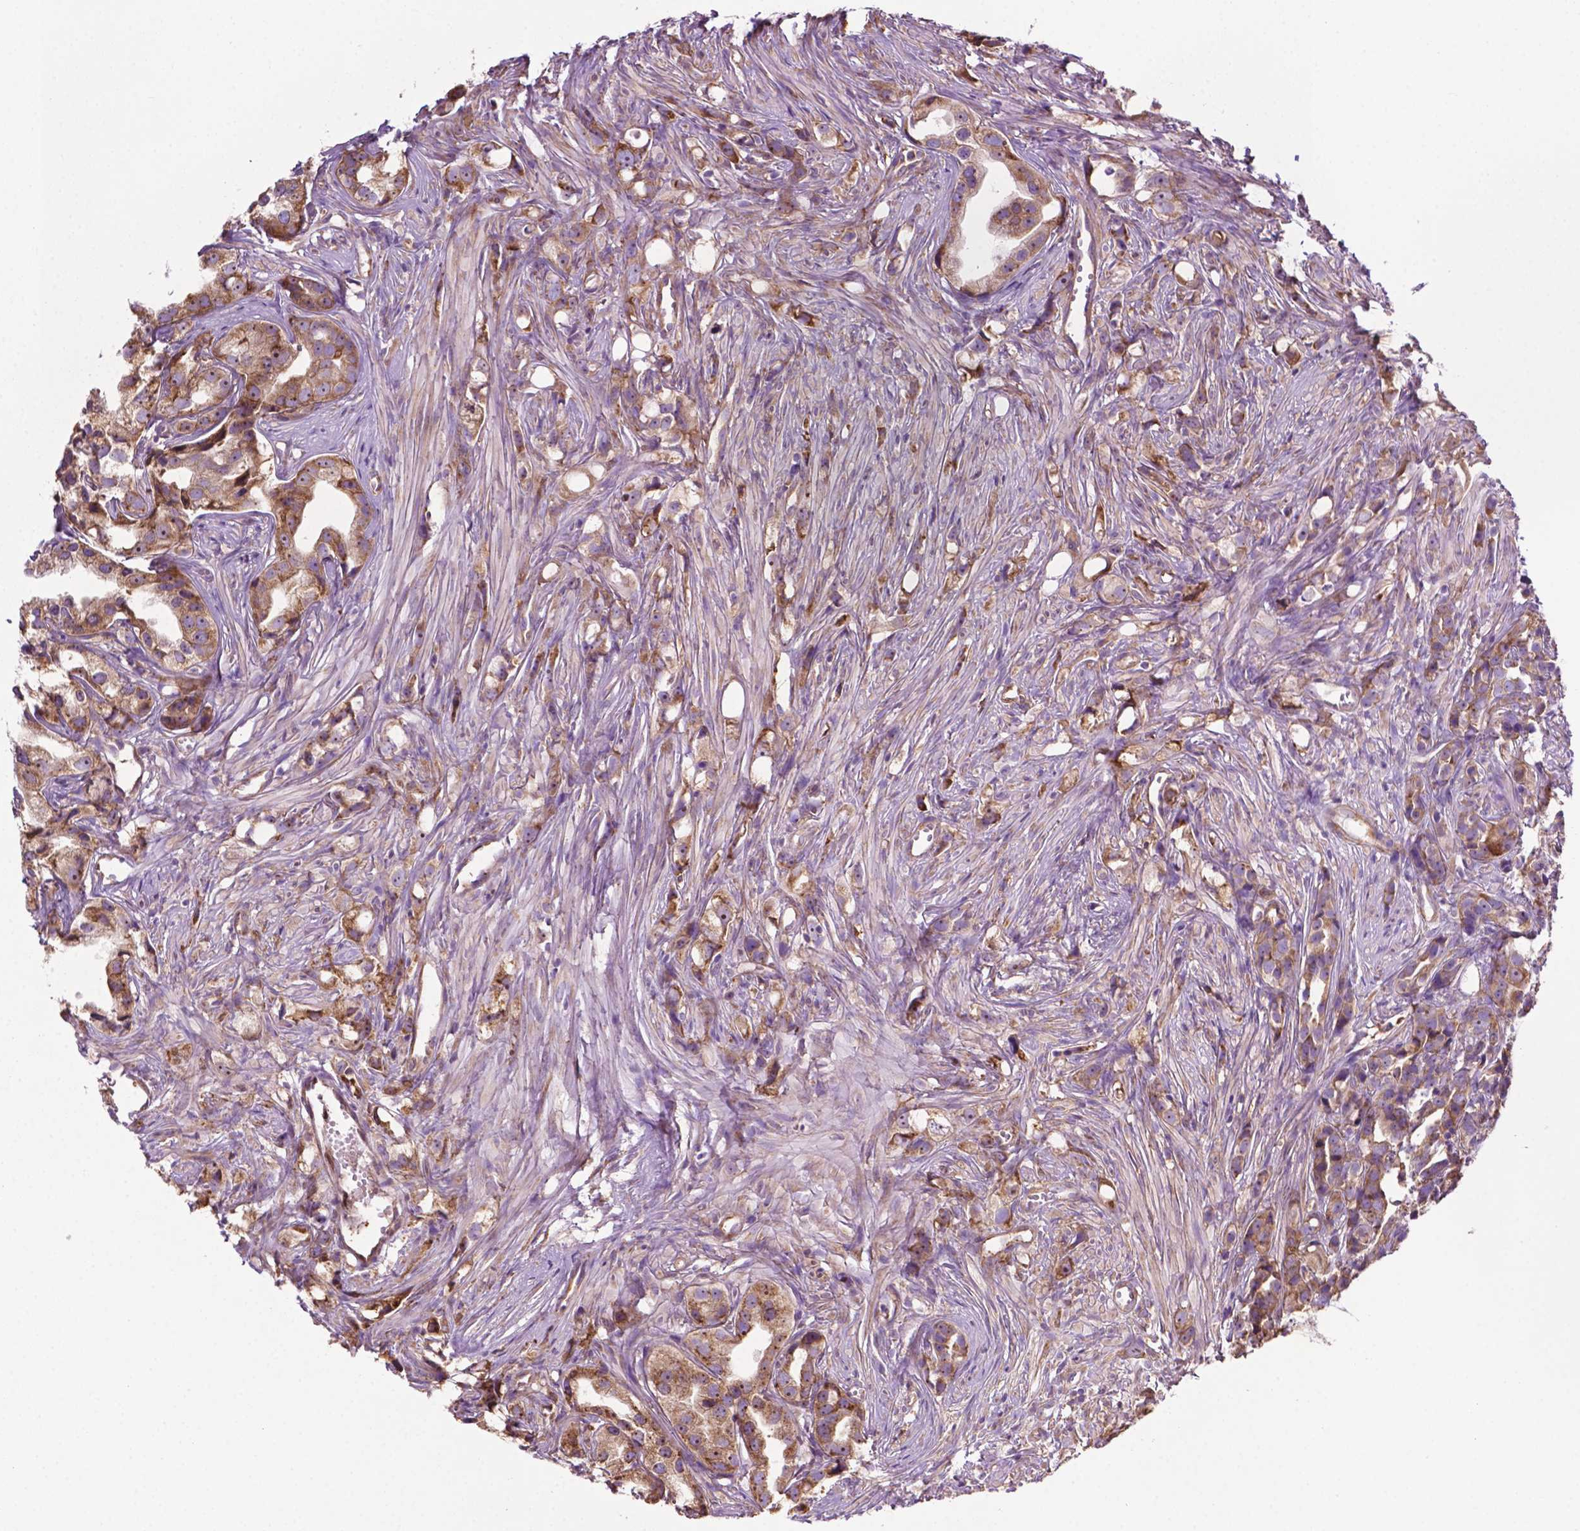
{"staining": {"intensity": "moderate", "quantity": ">75%", "location": "cytoplasmic/membranous"}, "tissue": "prostate cancer", "cell_type": "Tumor cells", "image_type": "cancer", "snomed": [{"axis": "morphology", "description": "Adenocarcinoma, High grade"}, {"axis": "topography", "description": "Prostate"}], "caption": "A medium amount of moderate cytoplasmic/membranous staining is appreciated in about >75% of tumor cells in prostate high-grade adenocarcinoma tissue. (DAB IHC with brightfield microscopy, high magnification).", "gene": "RPL29", "patient": {"sex": "male", "age": 75}}